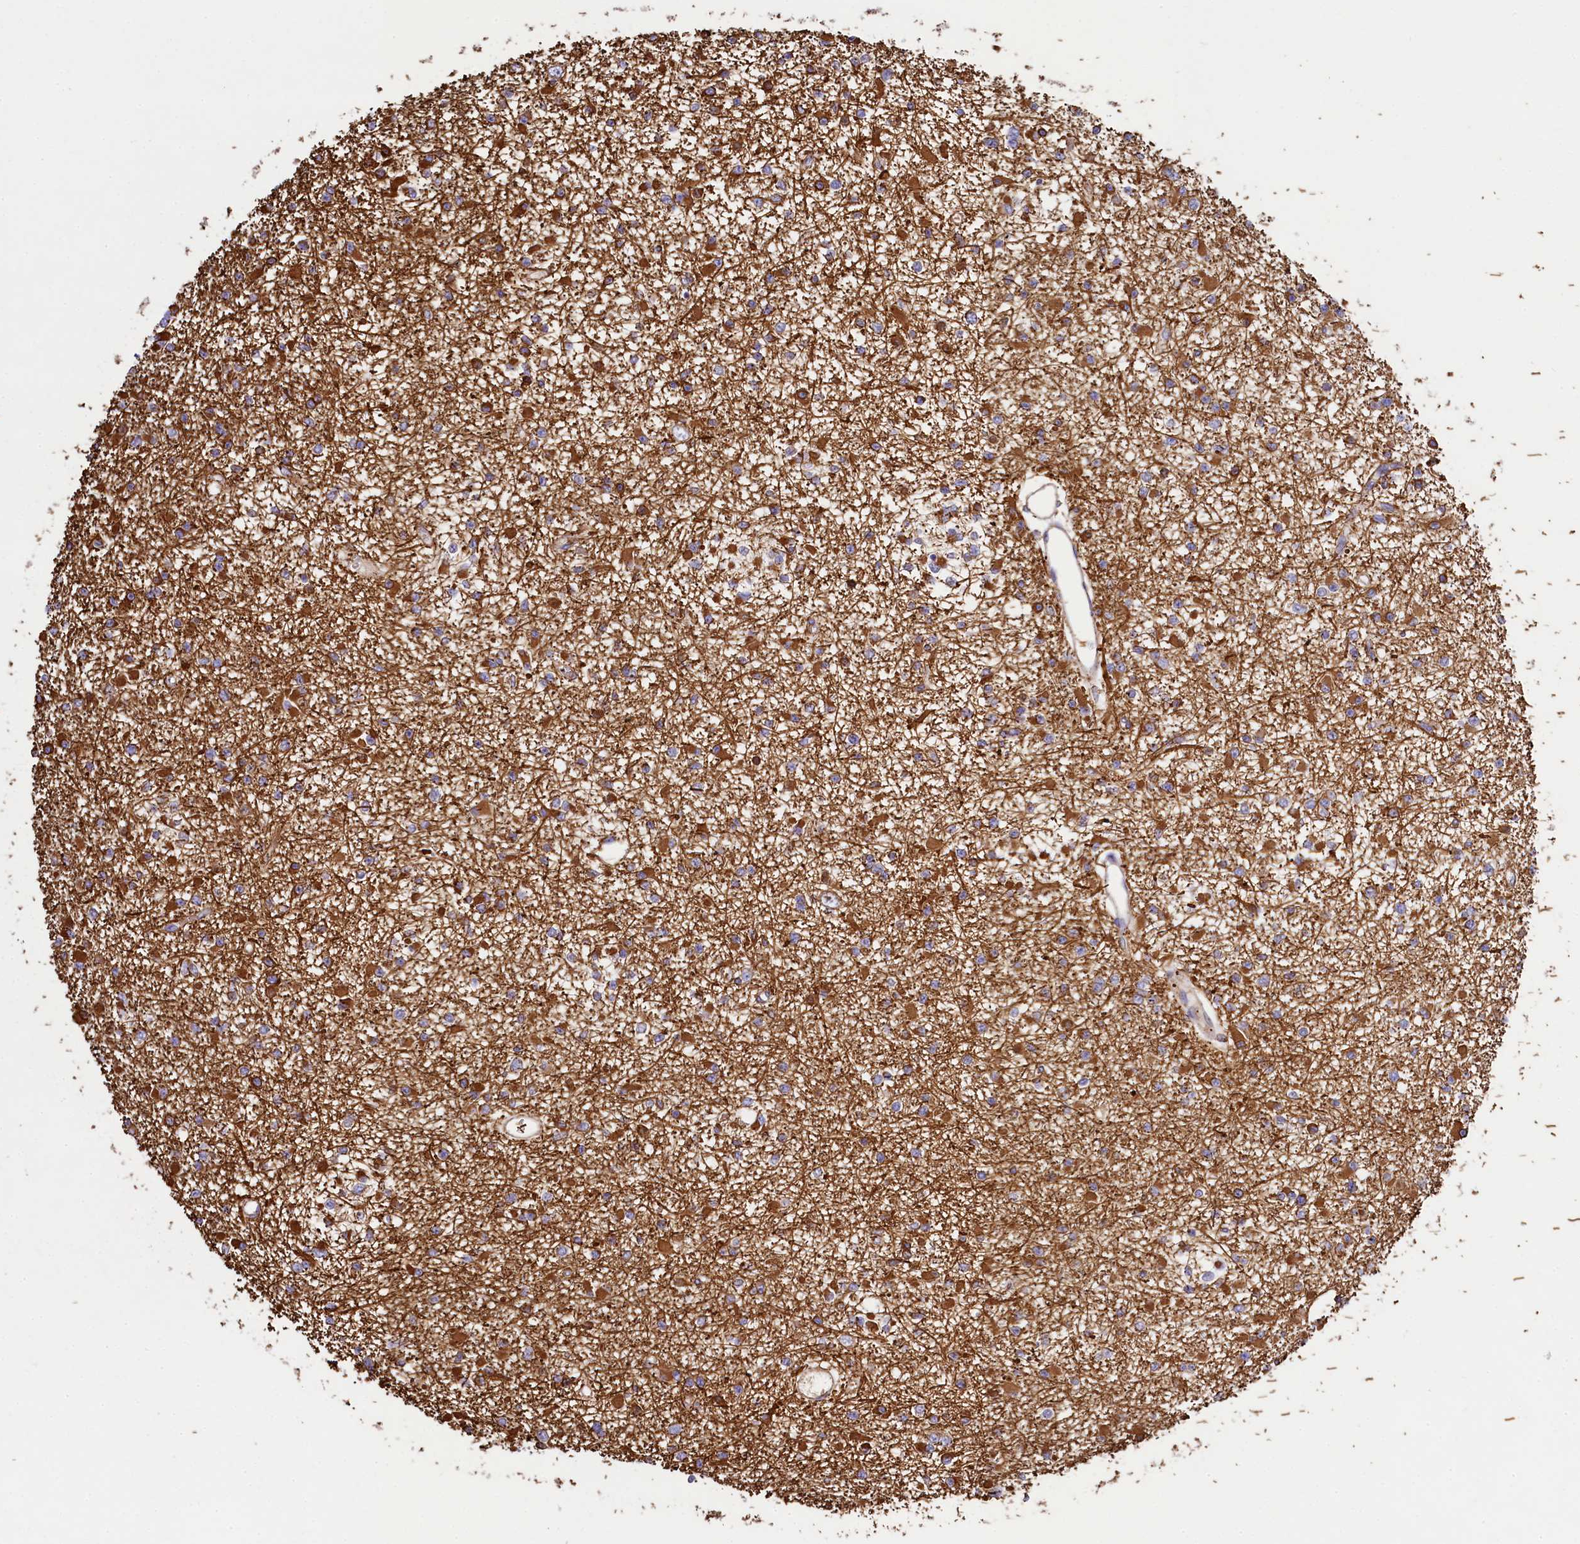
{"staining": {"intensity": "moderate", "quantity": ">75%", "location": "cytoplasmic/membranous"}, "tissue": "glioma", "cell_type": "Tumor cells", "image_type": "cancer", "snomed": [{"axis": "morphology", "description": "Glioma, malignant, Low grade"}, {"axis": "topography", "description": "Brain"}], "caption": "Brown immunohistochemical staining in human glioma demonstrates moderate cytoplasmic/membranous positivity in approximately >75% of tumor cells.", "gene": "CLYBL", "patient": {"sex": "female", "age": 22}}